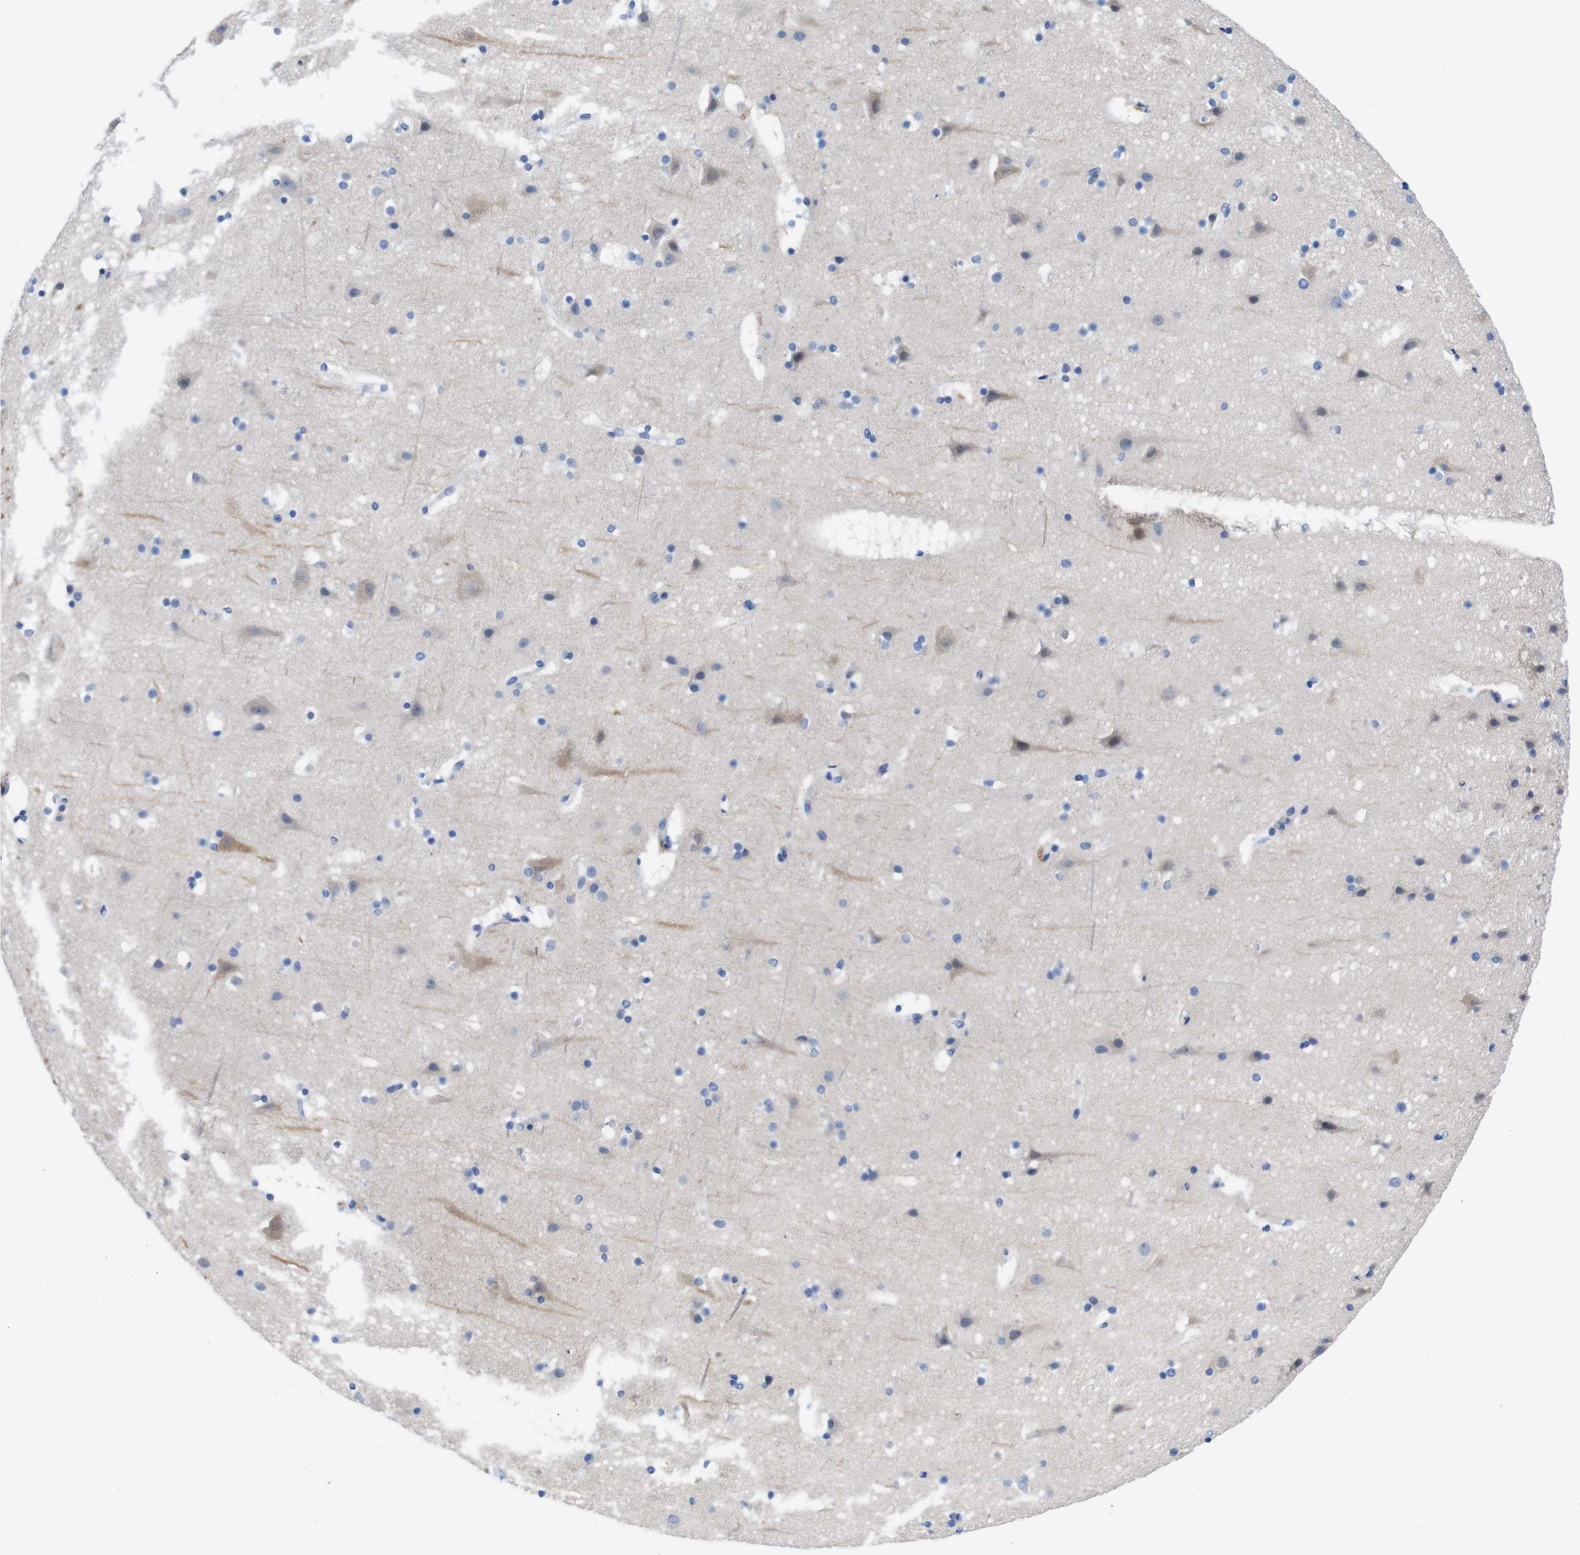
{"staining": {"intensity": "negative", "quantity": "none", "location": "none"}, "tissue": "cerebral cortex", "cell_type": "Endothelial cells", "image_type": "normal", "snomed": [{"axis": "morphology", "description": "Normal tissue, NOS"}, {"axis": "topography", "description": "Cerebral cortex"}], "caption": "The immunohistochemistry histopathology image has no significant positivity in endothelial cells of cerebral cortex. (DAB (3,3'-diaminobenzidine) immunohistochemistry, high magnification).", "gene": "C1RL", "patient": {"sex": "male", "age": 45}}